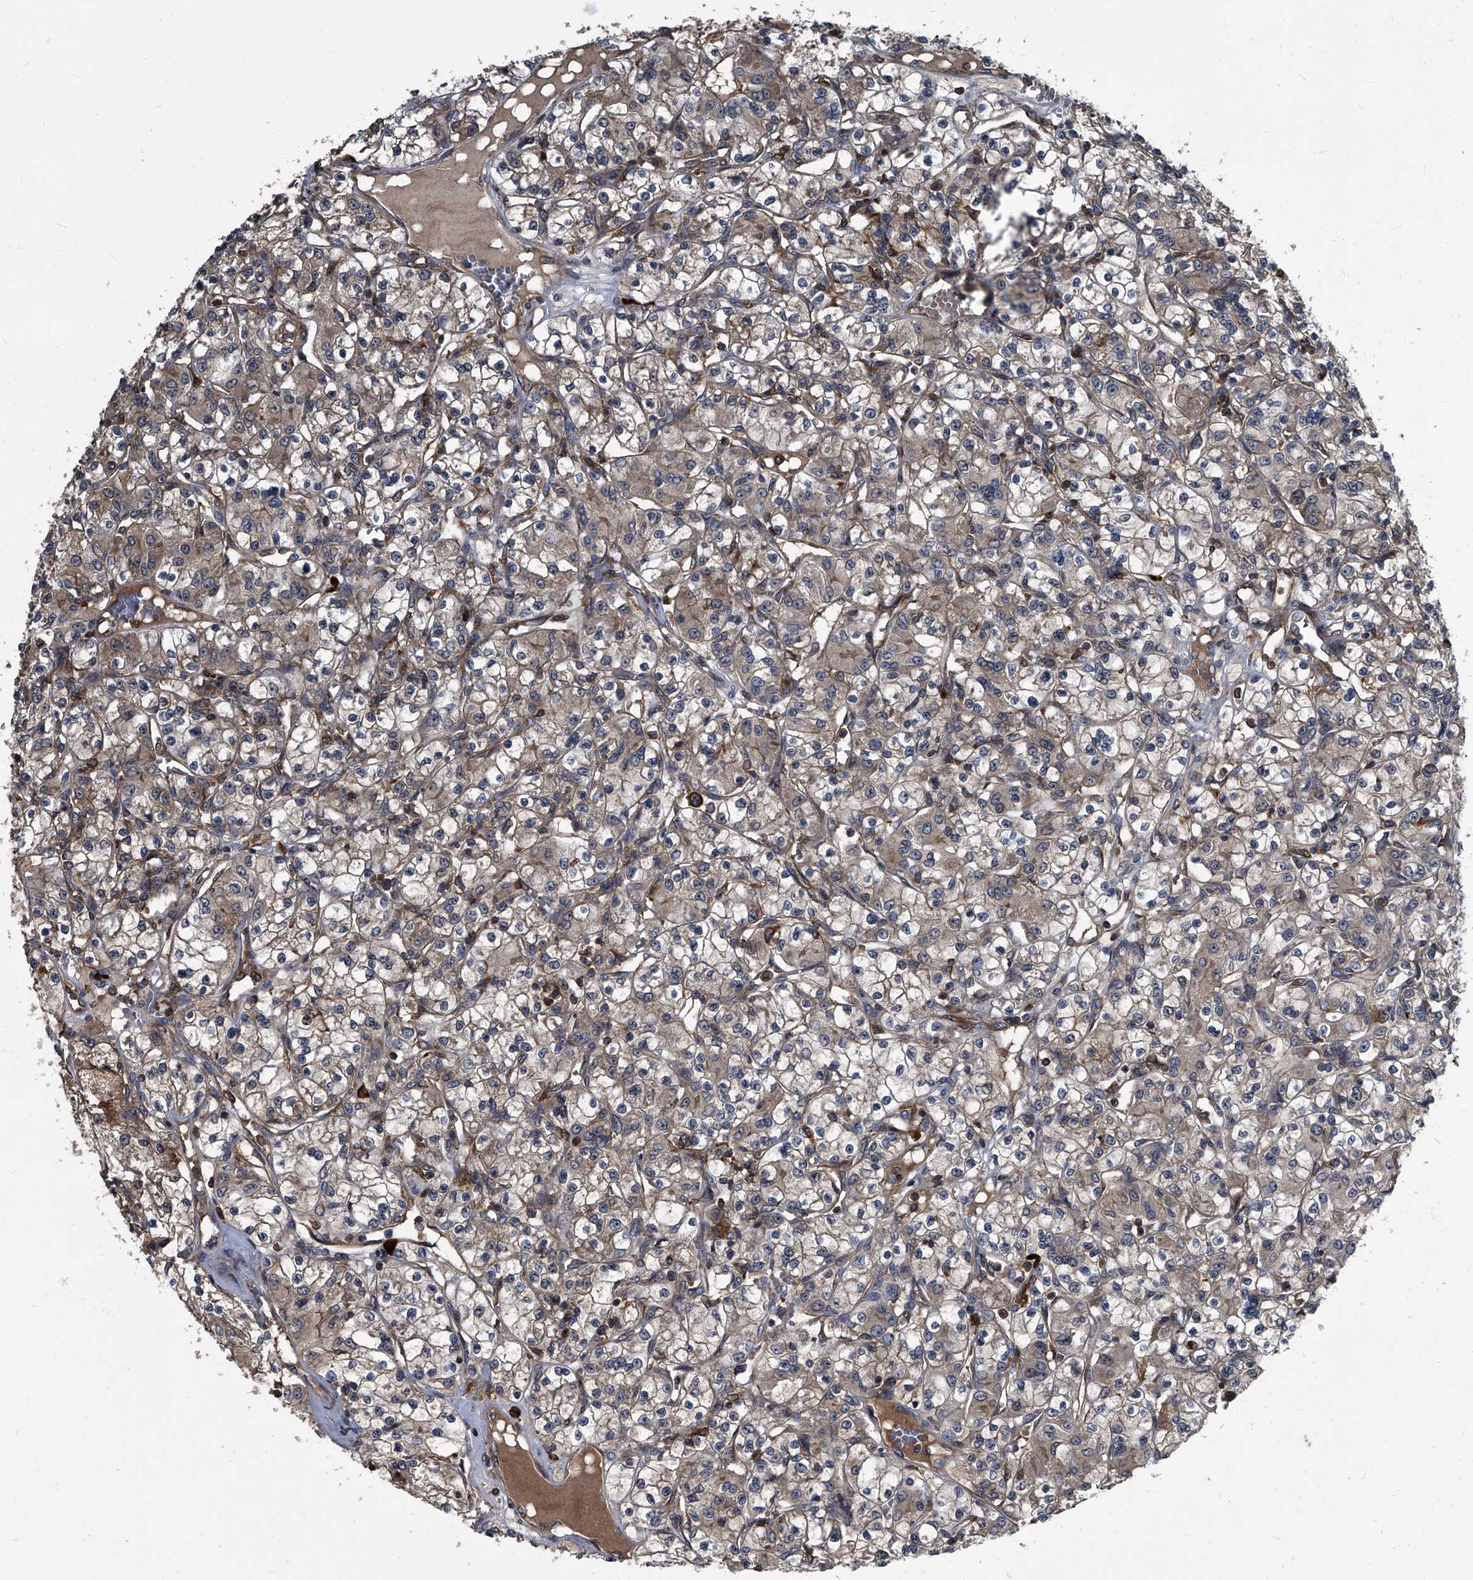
{"staining": {"intensity": "weak", "quantity": "25%-75%", "location": "cytoplasmic/membranous"}, "tissue": "renal cancer", "cell_type": "Tumor cells", "image_type": "cancer", "snomed": [{"axis": "morphology", "description": "Adenocarcinoma, NOS"}, {"axis": "topography", "description": "Kidney"}], "caption": "Immunohistochemistry staining of adenocarcinoma (renal), which displays low levels of weak cytoplasmic/membranous expression in approximately 25%-75% of tumor cells indicating weak cytoplasmic/membranous protein expression. The staining was performed using DAB (brown) for protein detection and nuclei were counterstained in hematoxylin (blue).", "gene": "CDV3", "patient": {"sex": "female", "age": 59}}